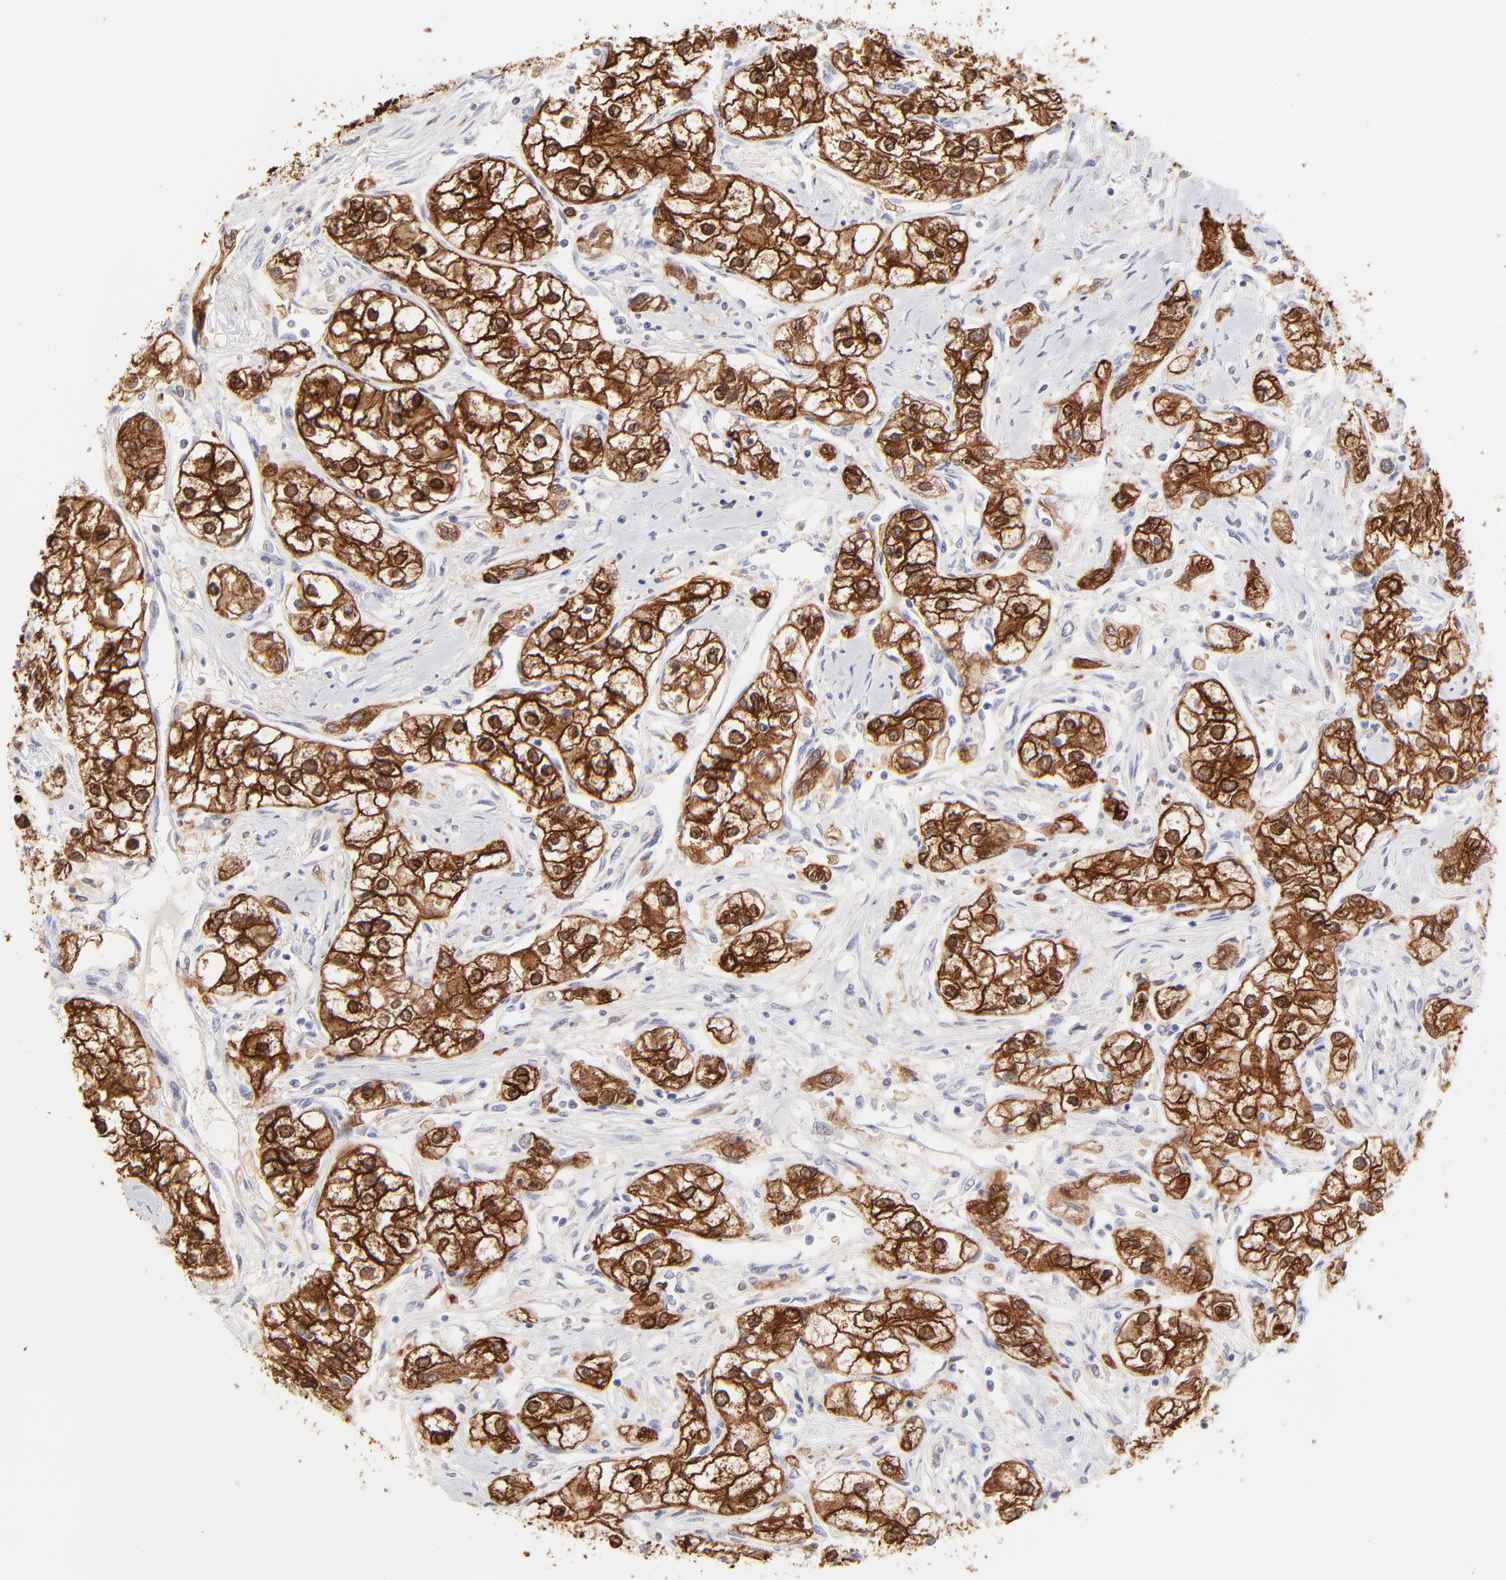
{"staining": {"intensity": "strong", "quantity": ">75%", "location": "cytoplasmic/membranous"}, "tissue": "renal cancer", "cell_type": "Tumor cells", "image_type": "cancer", "snomed": [{"axis": "morphology", "description": "Adenocarcinoma, NOS"}, {"axis": "topography", "description": "Kidney"}], "caption": "A high amount of strong cytoplasmic/membranous staining is seen in approximately >75% of tumor cells in adenocarcinoma (renal) tissue. Immunohistochemistry (ihc) stains the protein of interest in brown and the nuclei are stained blue.", "gene": "HYAL1", "patient": {"sex": "male", "age": 57}}